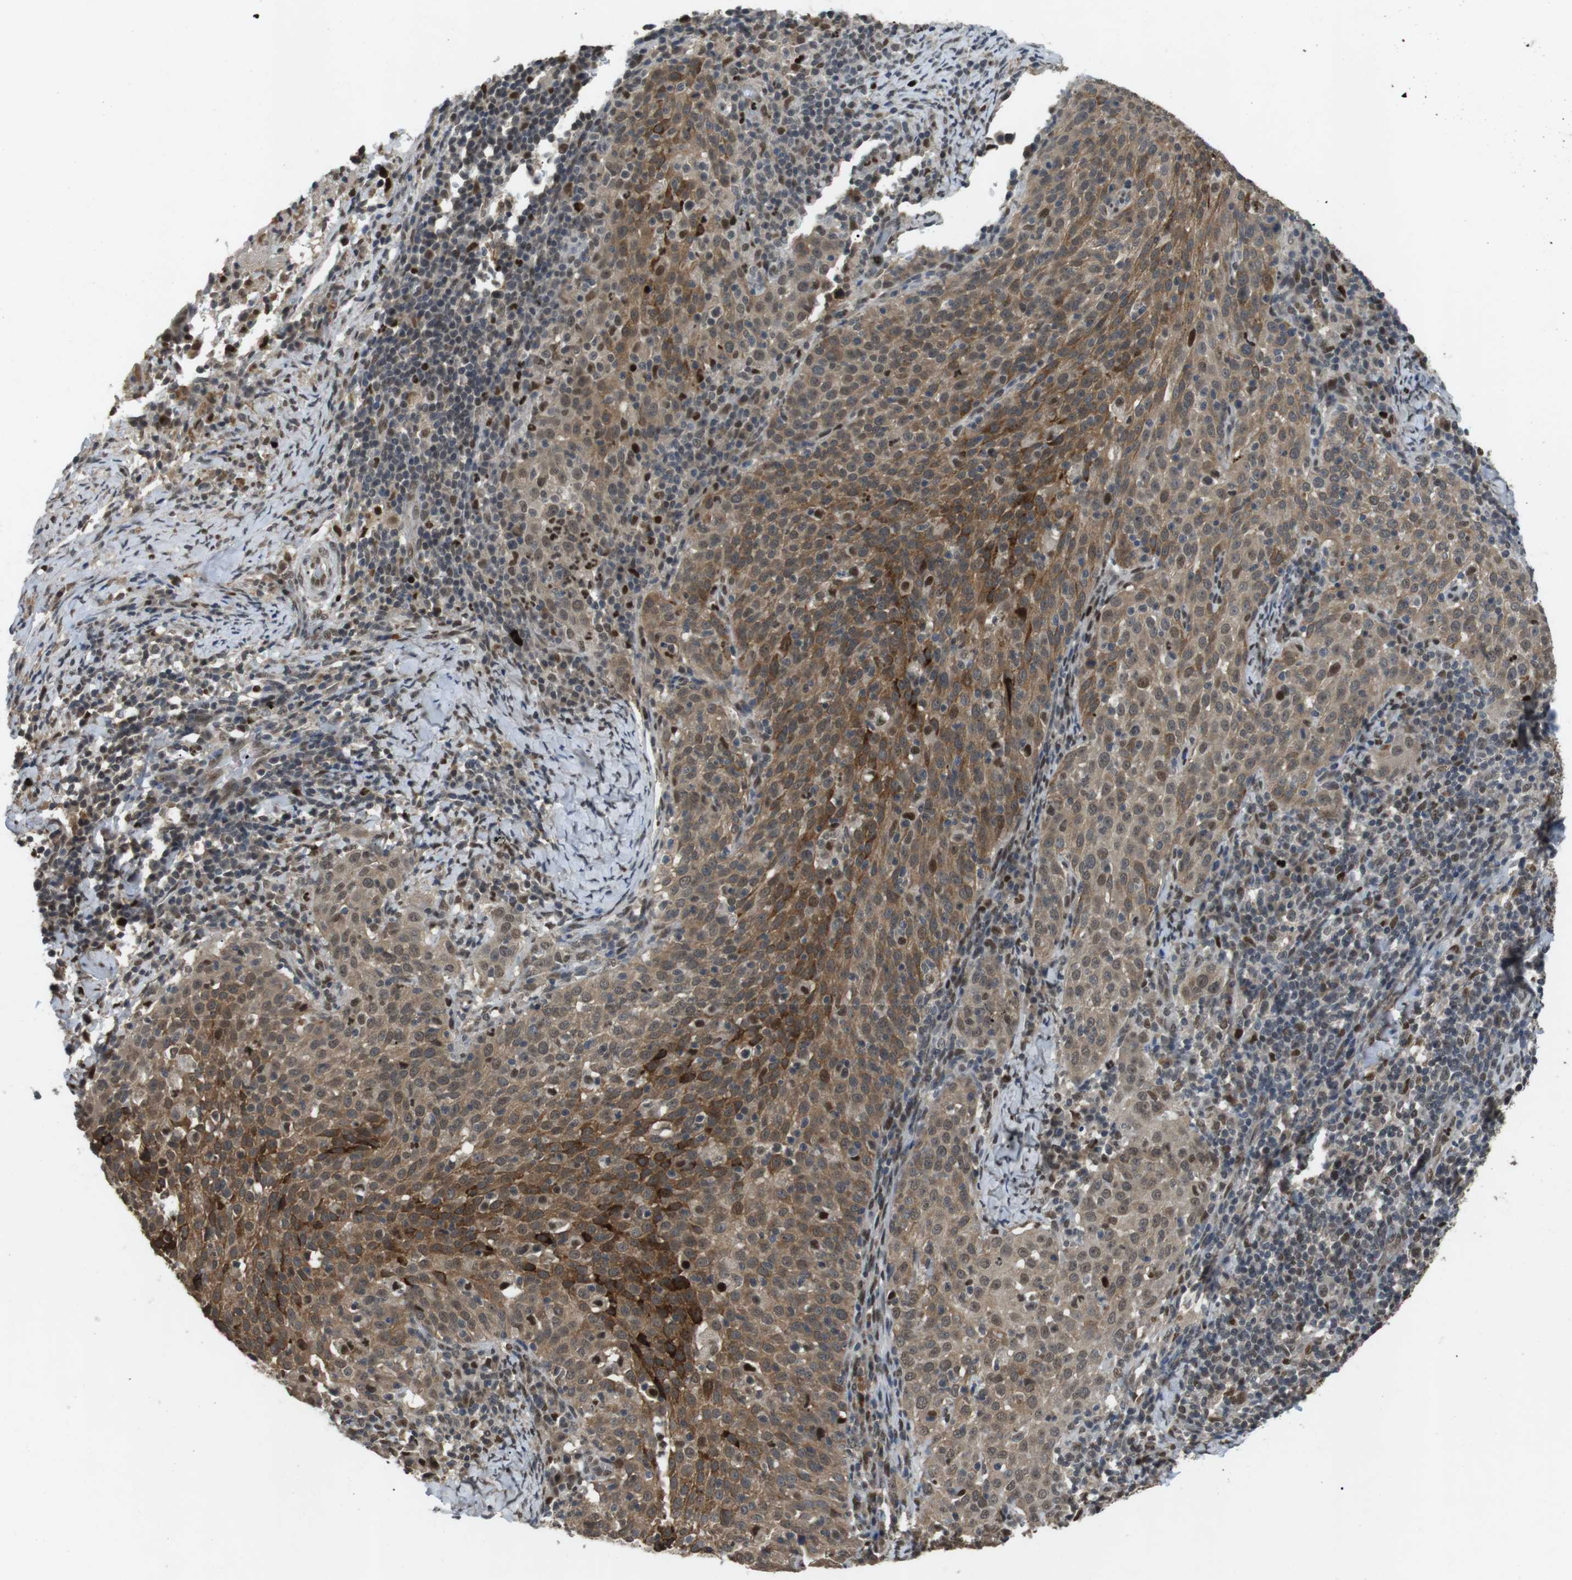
{"staining": {"intensity": "moderate", "quantity": ">75%", "location": "cytoplasmic/membranous,nuclear"}, "tissue": "cervical cancer", "cell_type": "Tumor cells", "image_type": "cancer", "snomed": [{"axis": "morphology", "description": "Squamous cell carcinoma, NOS"}, {"axis": "topography", "description": "Cervix"}], "caption": "This histopathology image displays IHC staining of human cervical cancer, with medium moderate cytoplasmic/membranous and nuclear expression in about >75% of tumor cells.", "gene": "ORAI3", "patient": {"sex": "female", "age": 51}}